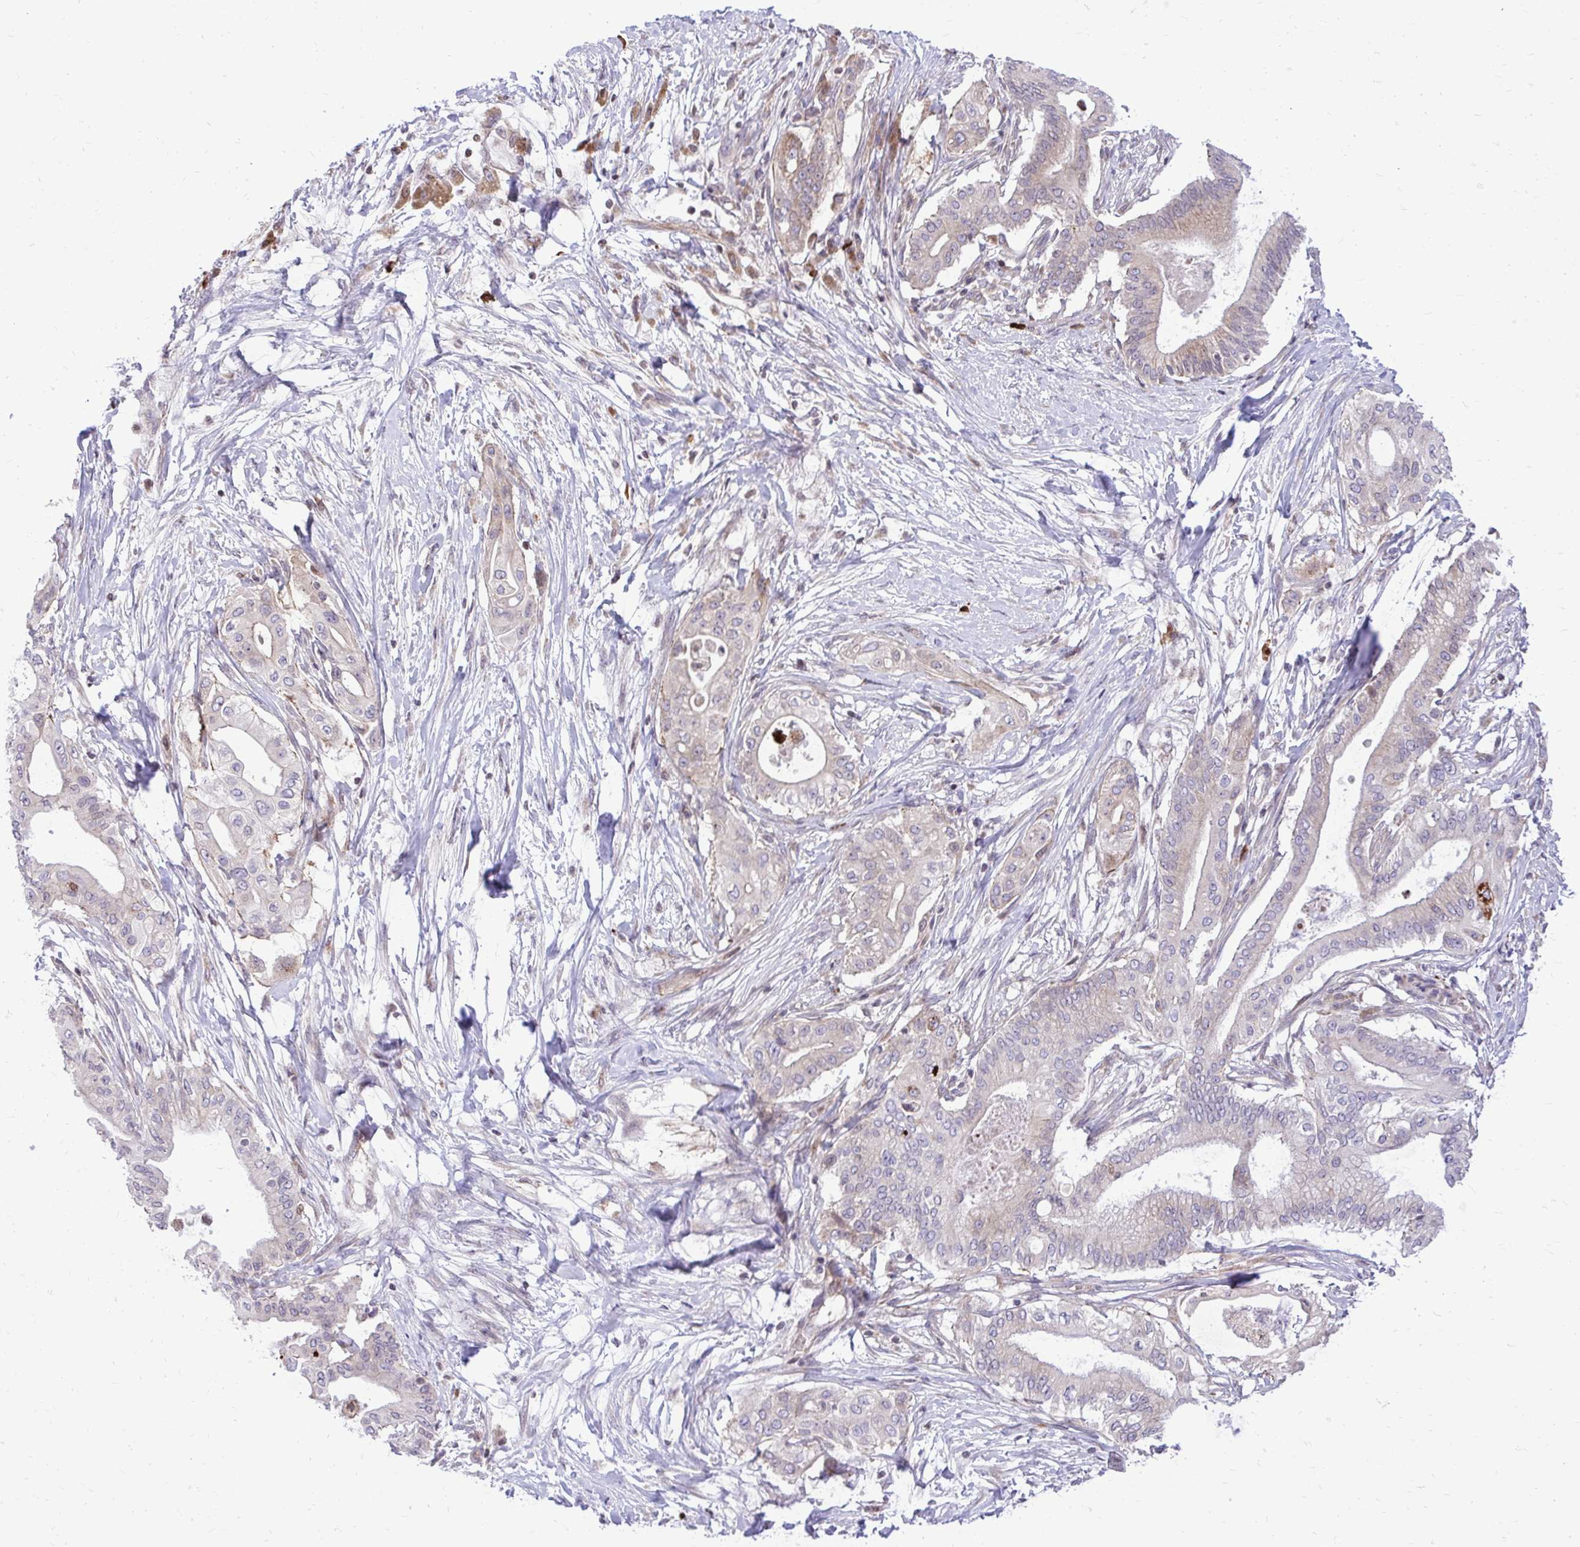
{"staining": {"intensity": "moderate", "quantity": "25%-75%", "location": "cytoplasmic/membranous"}, "tissue": "pancreatic cancer", "cell_type": "Tumor cells", "image_type": "cancer", "snomed": [{"axis": "morphology", "description": "Adenocarcinoma, NOS"}, {"axis": "topography", "description": "Pancreas"}], "caption": "A high-resolution micrograph shows IHC staining of adenocarcinoma (pancreatic), which reveals moderate cytoplasmic/membranous expression in about 25%-75% of tumor cells. The protein of interest is shown in brown color, while the nuclei are stained blue.", "gene": "METTL9", "patient": {"sex": "male", "age": 68}}